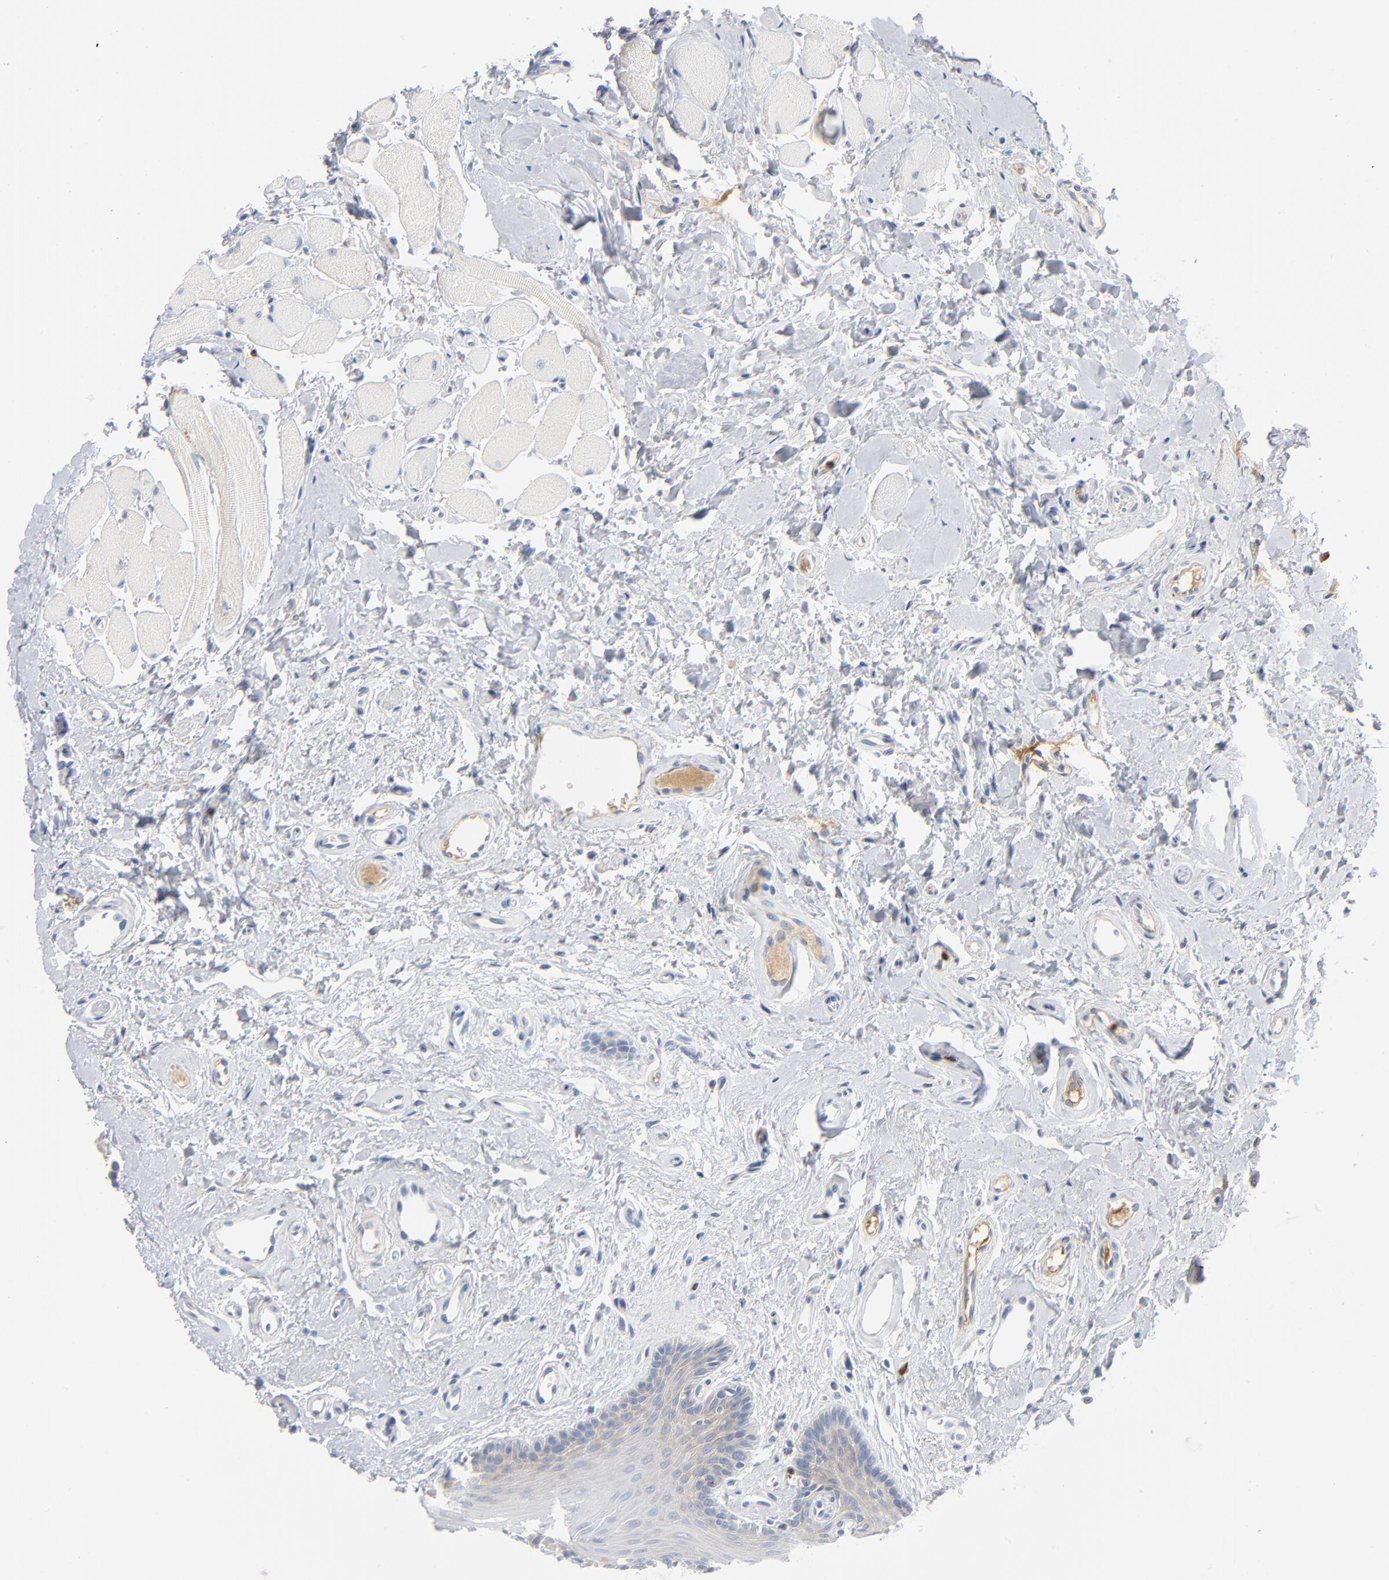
{"staining": {"intensity": "negative", "quantity": "none", "location": "none"}, "tissue": "oral mucosa", "cell_type": "Squamous epithelial cells", "image_type": "normal", "snomed": [{"axis": "morphology", "description": "Normal tissue, NOS"}, {"axis": "topography", "description": "Oral tissue"}], "caption": "Squamous epithelial cells are negative for brown protein staining in unremarkable oral mucosa.", "gene": "GZMB", "patient": {"sex": "male", "age": 62}}